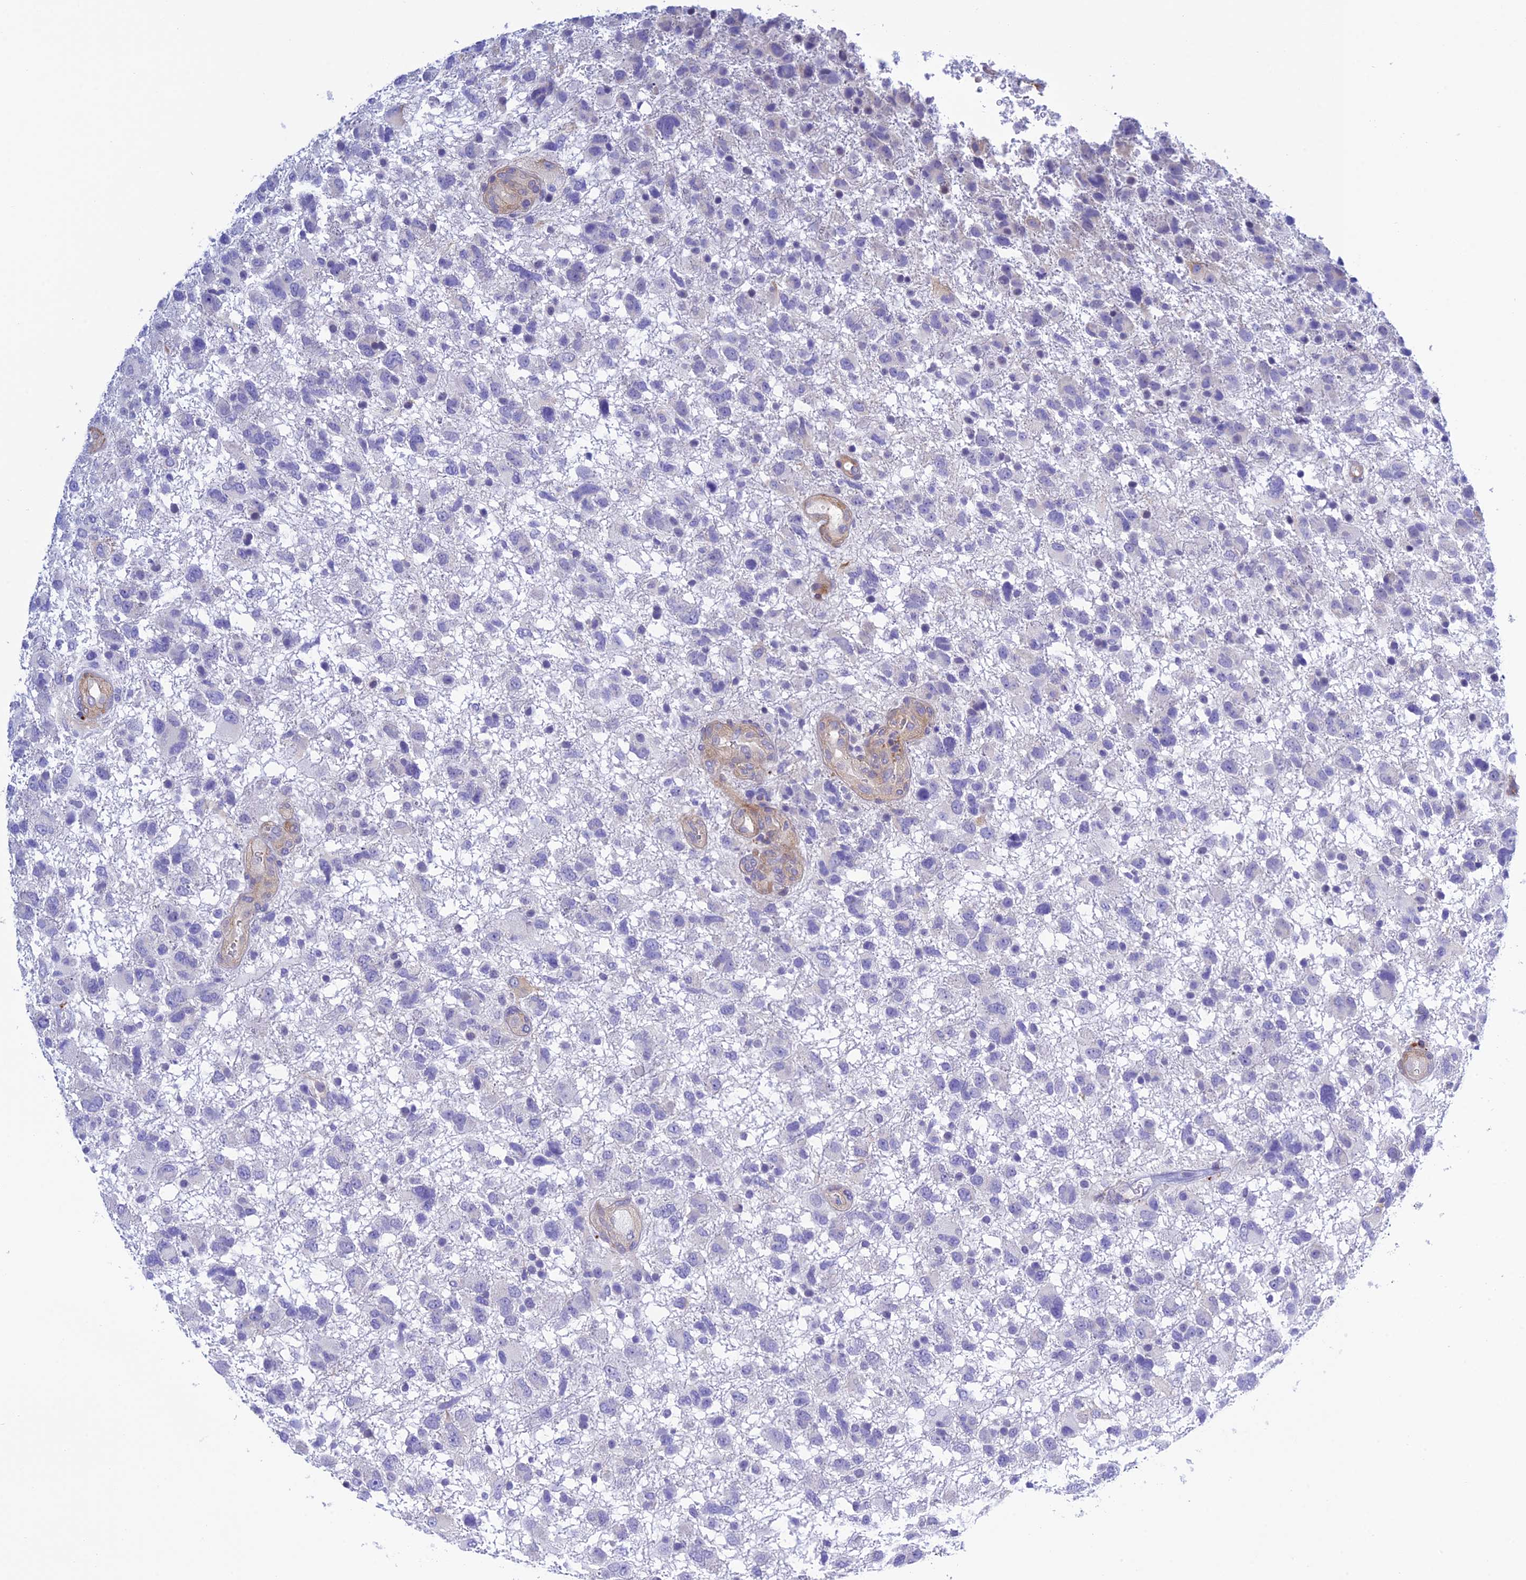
{"staining": {"intensity": "negative", "quantity": "none", "location": "none"}, "tissue": "glioma", "cell_type": "Tumor cells", "image_type": "cancer", "snomed": [{"axis": "morphology", "description": "Glioma, malignant, High grade"}, {"axis": "topography", "description": "Brain"}], "caption": "The photomicrograph exhibits no significant staining in tumor cells of malignant high-grade glioma.", "gene": "ZDHHC16", "patient": {"sex": "male", "age": 61}}